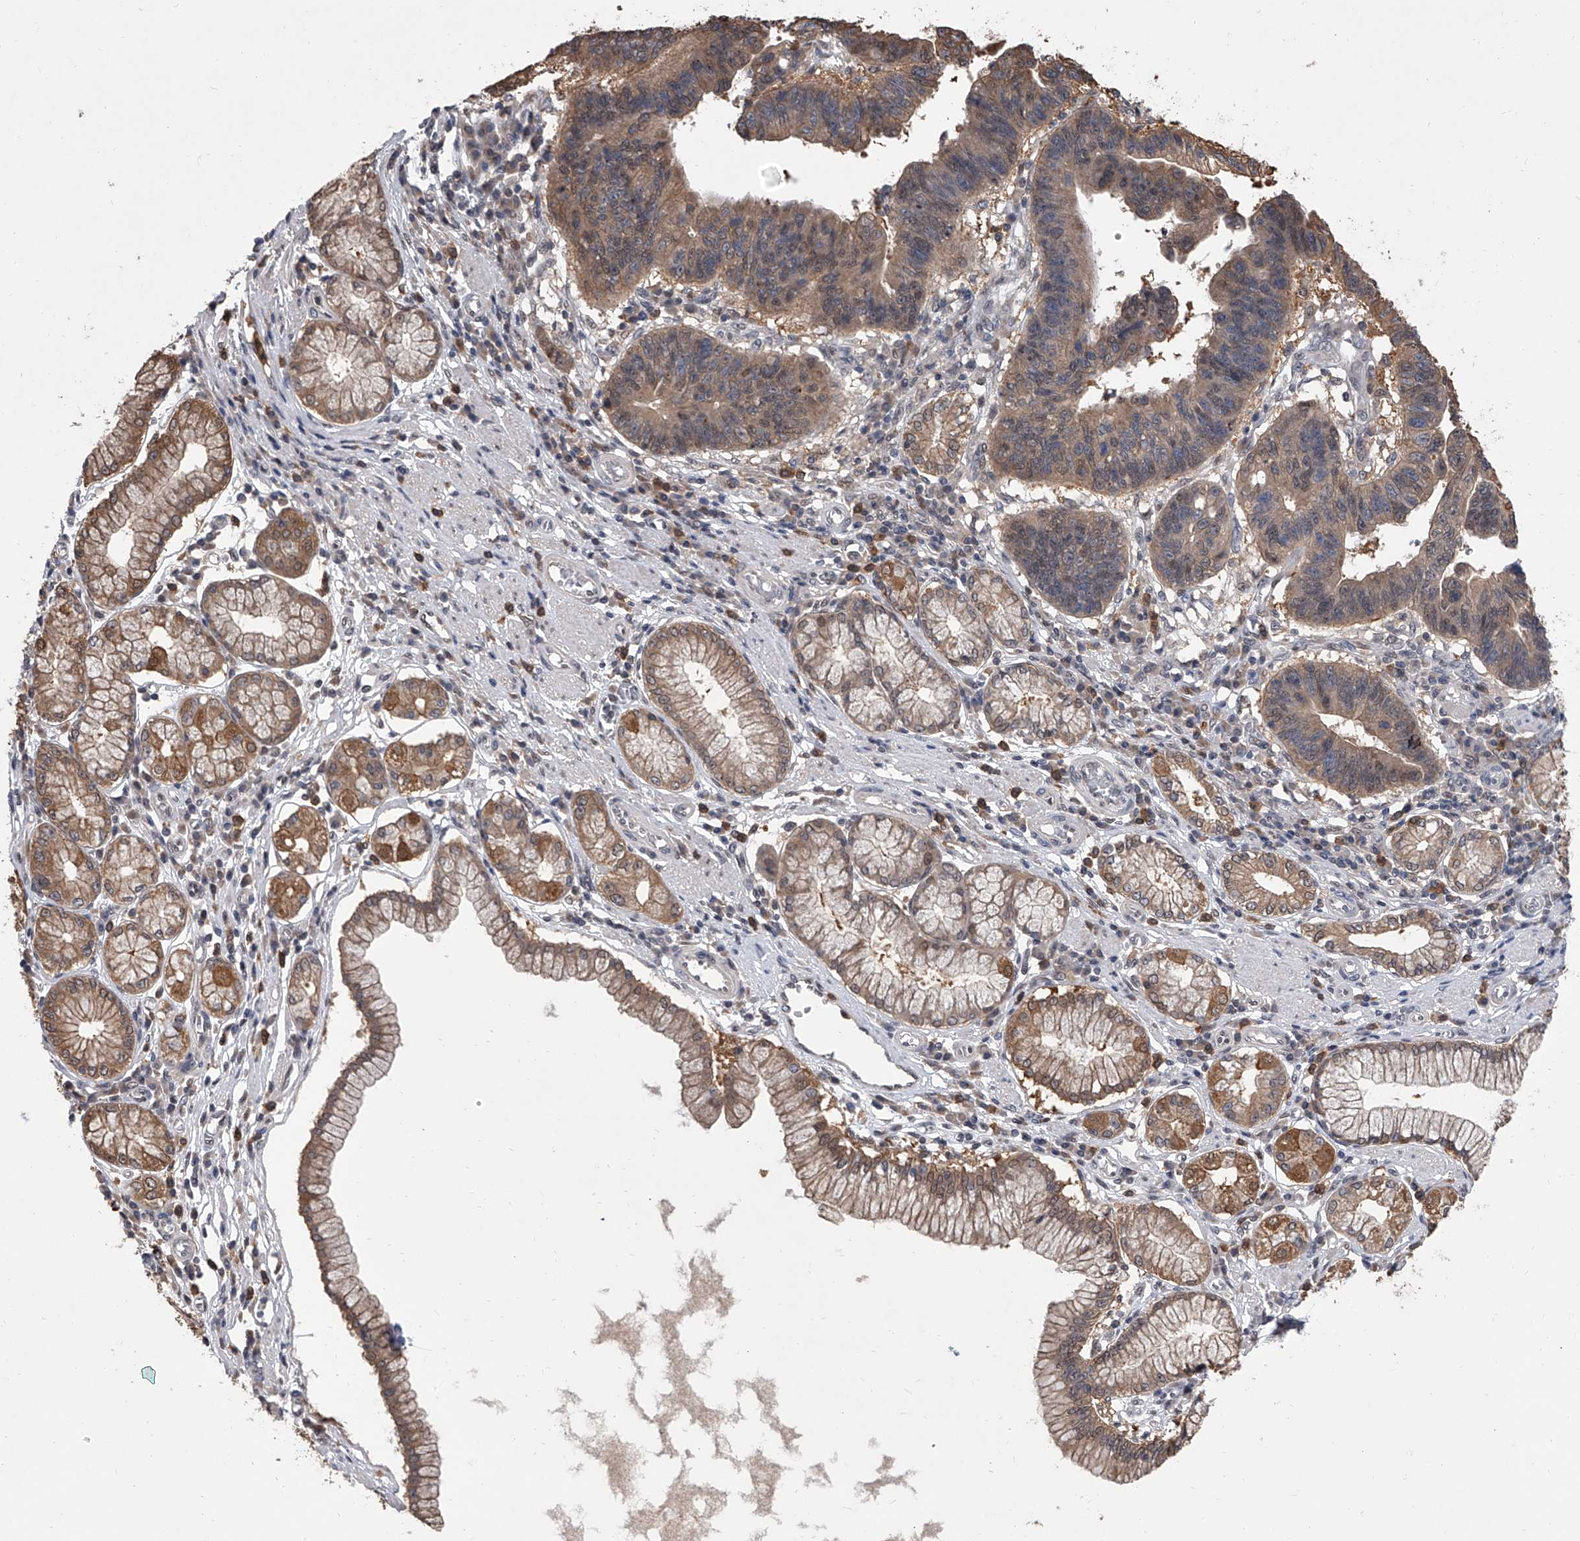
{"staining": {"intensity": "moderate", "quantity": ">75%", "location": "cytoplasmic/membranous"}, "tissue": "stomach cancer", "cell_type": "Tumor cells", "image_type": "cancer", "snomed": [{"axis": "morphology", "description": "Adenocarcinoma, NOS"}, {"axis": "topography", "description": "Stomach"}], "caption": "High-power microscopy captured an immunohistochemistry (IHC) image of stomach adenocarcinoma, revealing moderate cytoplasmic/membranous staining in approximately >75% of tumor cells. The staining was performed using DAB to visualize the protein expression in brown, while the nuclei were stained in blue with hematoxylin (Magnification: 20x).", "gene": "BHLHE23", "patient": {"sex": "male", "age": 59}}